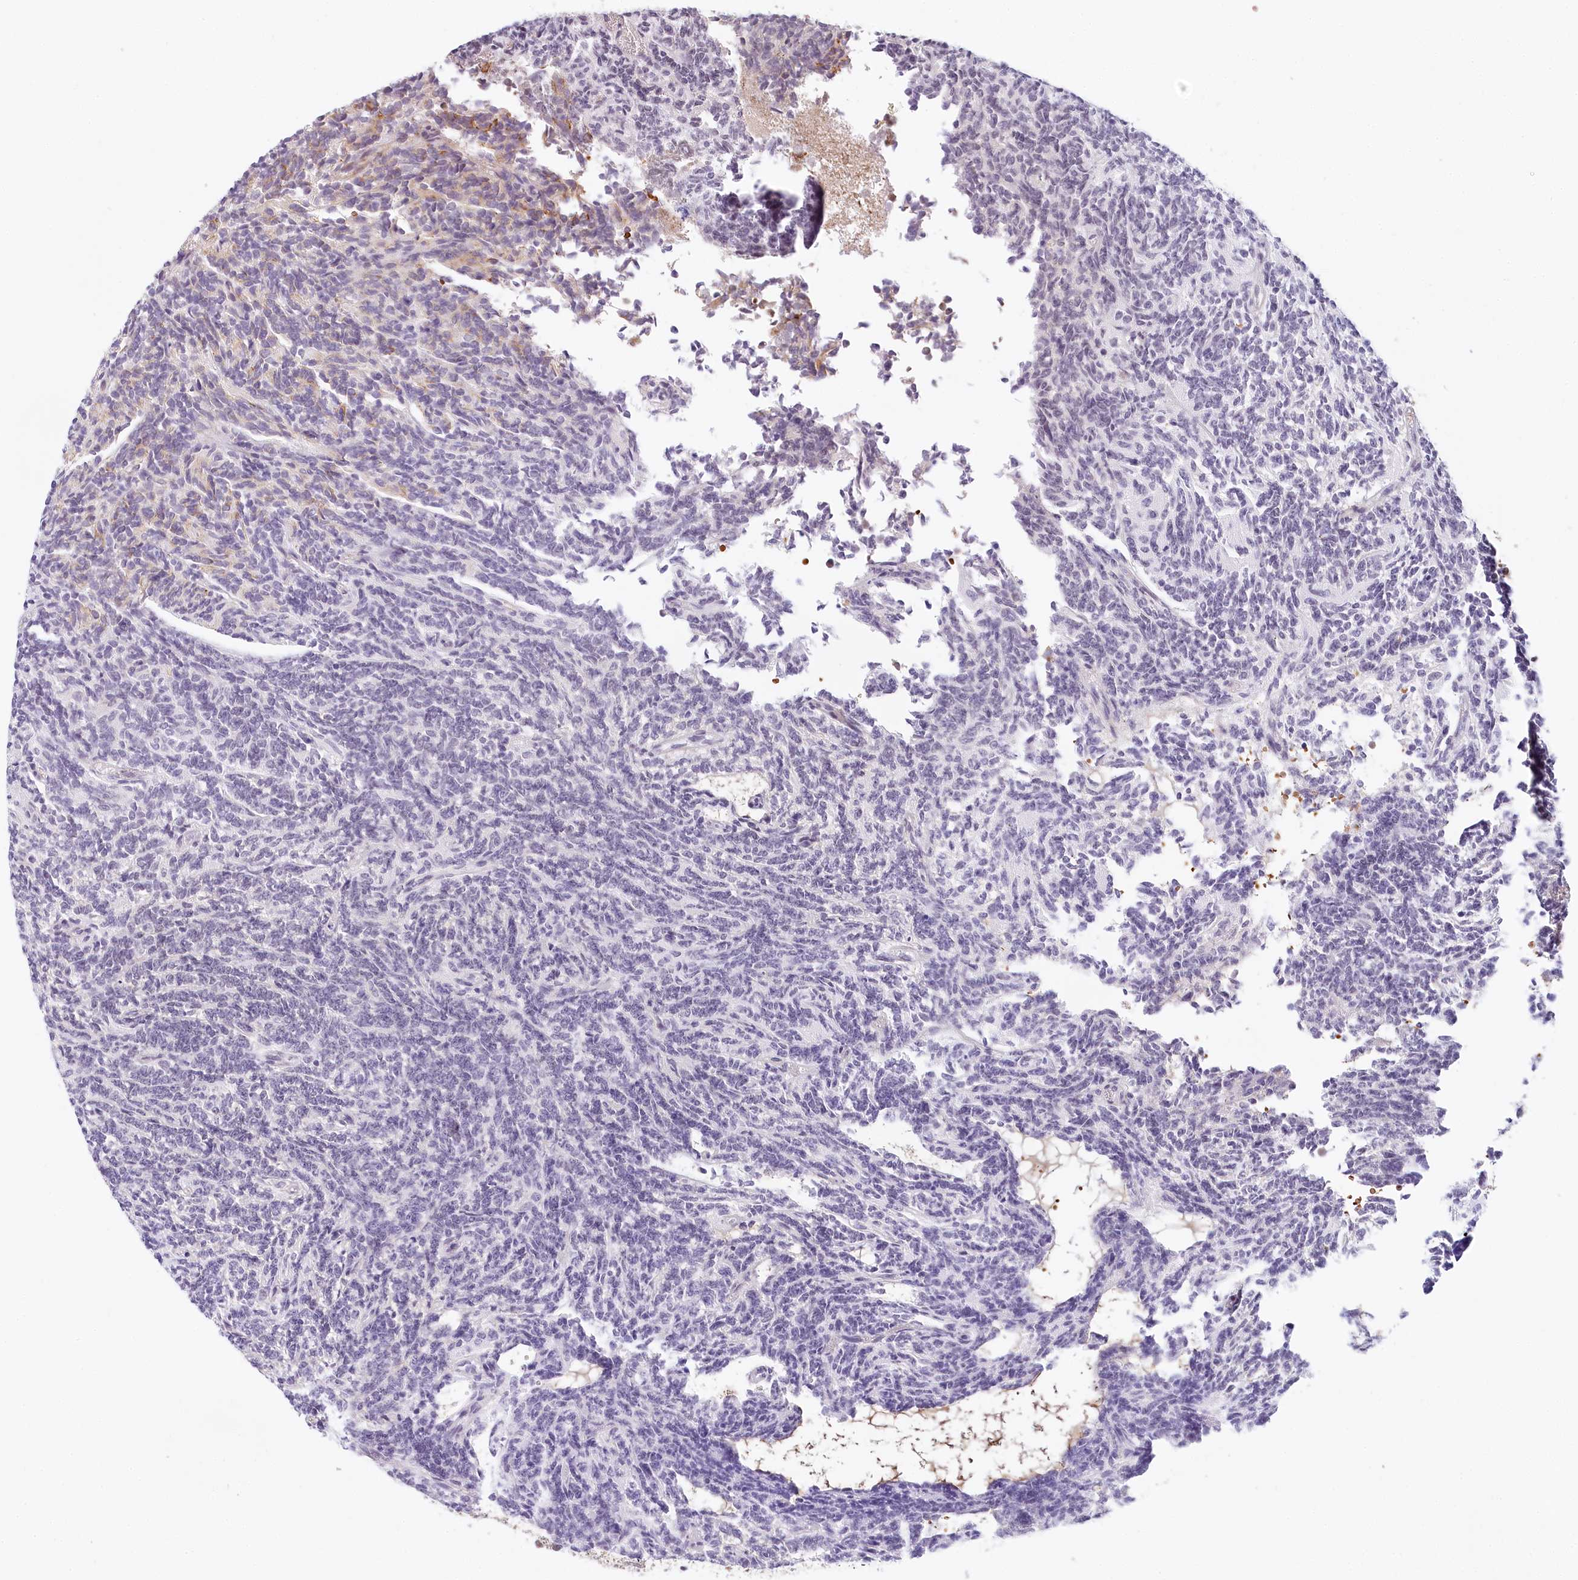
{"staining": {"intensity": "negative", "quantity": "none", "location": "none"}, "tissue": "glioma", "cell_type": "Tumor cells", "image_type": "cancer", "snomed": [{"axis": "morphology", "description": "Glioma, malignant, Low grade"}, {"axis": "topography", "description": "Brain"}], "caption": "High power microscopy image of an immunohistochemistry micrograph of glioma, revealing no significant expression in tumor cells.", "gene": "TUBGCP2", "patient": {"sex": "female", "age": 1}}